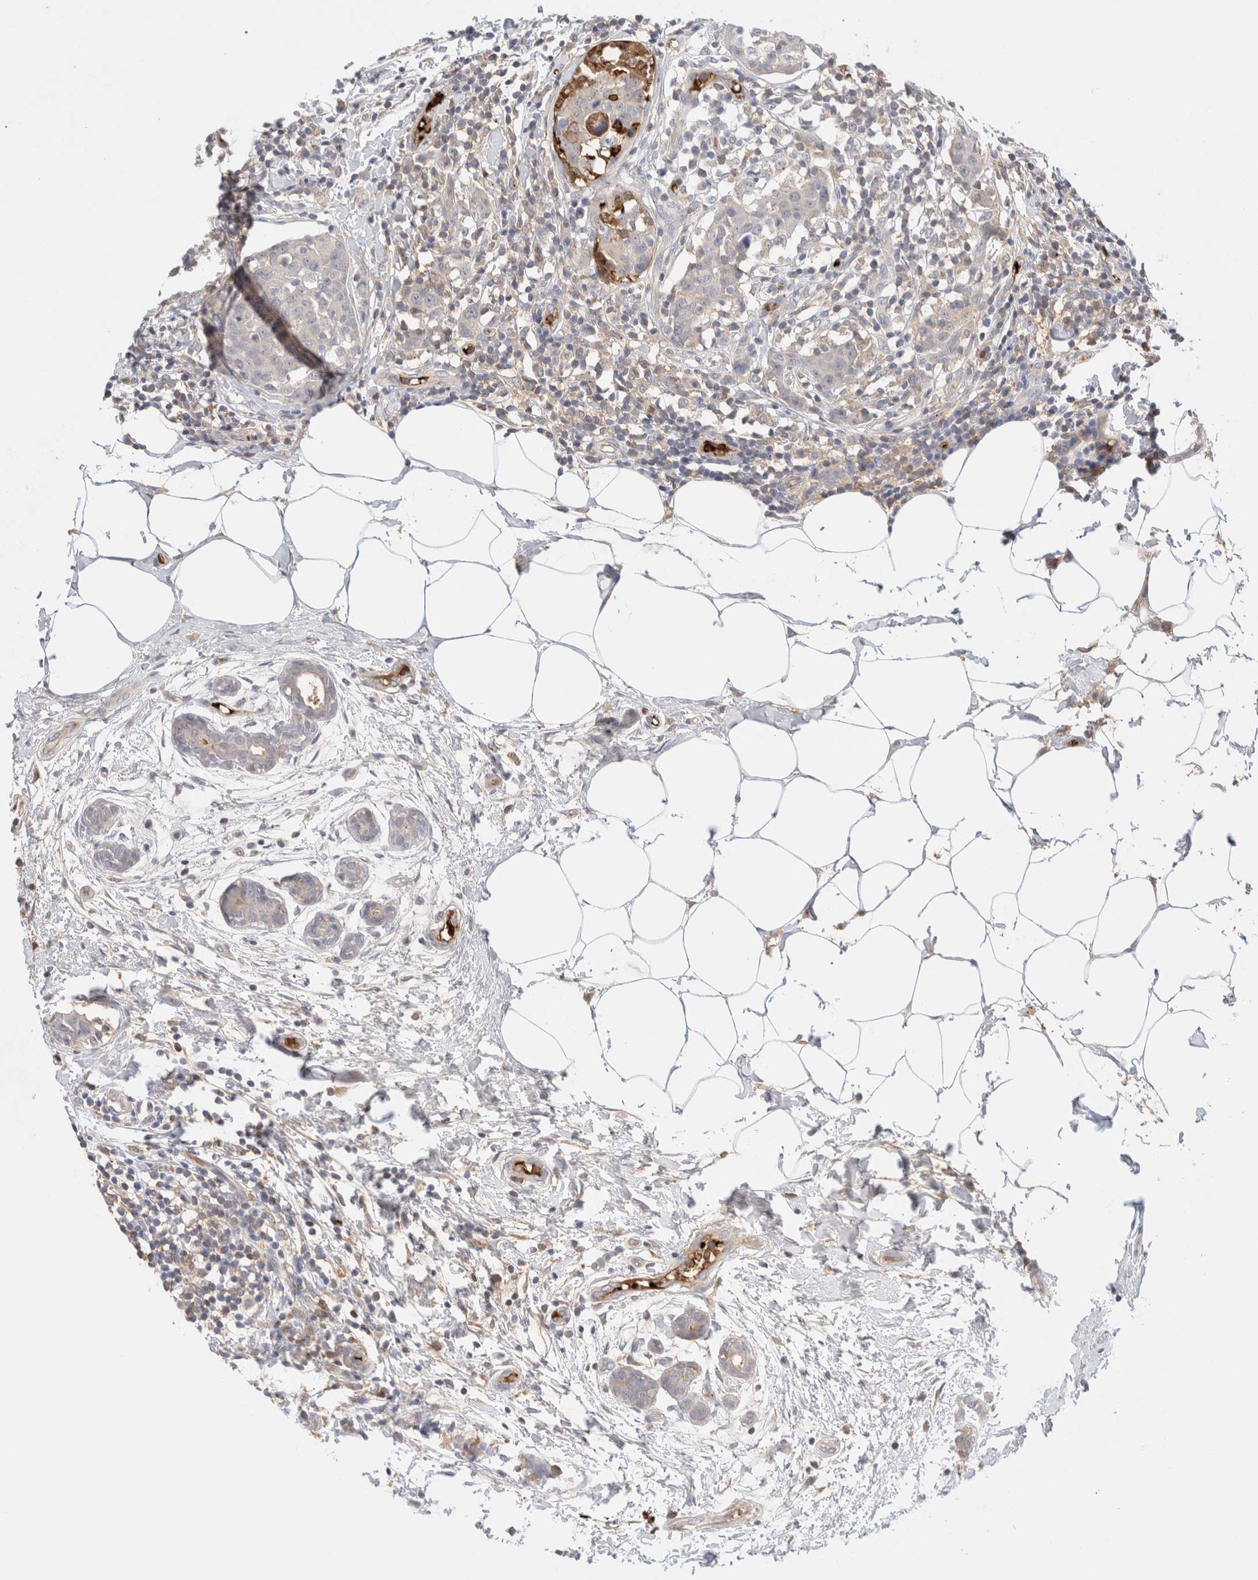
{"staining": {"intensity": "negative", "quantity": "none", "location": "none"}, "tissue": "breast cancer", "cell_type": "Tumor cells", "image_type": "cancer", "snomed": [{"axis": "morphology", "description": "Normal tissue, NOS"}, {"axis": "morphology", "description": "Duct carcinoma"}, {"axis": "topography", "description": "Breast"}], "caption": "There is no significant staining in tumor cells of breast cancer (intraductal carcinoma).", "gene": "MST1", "patient": {"sex": "female", "age": 37}}